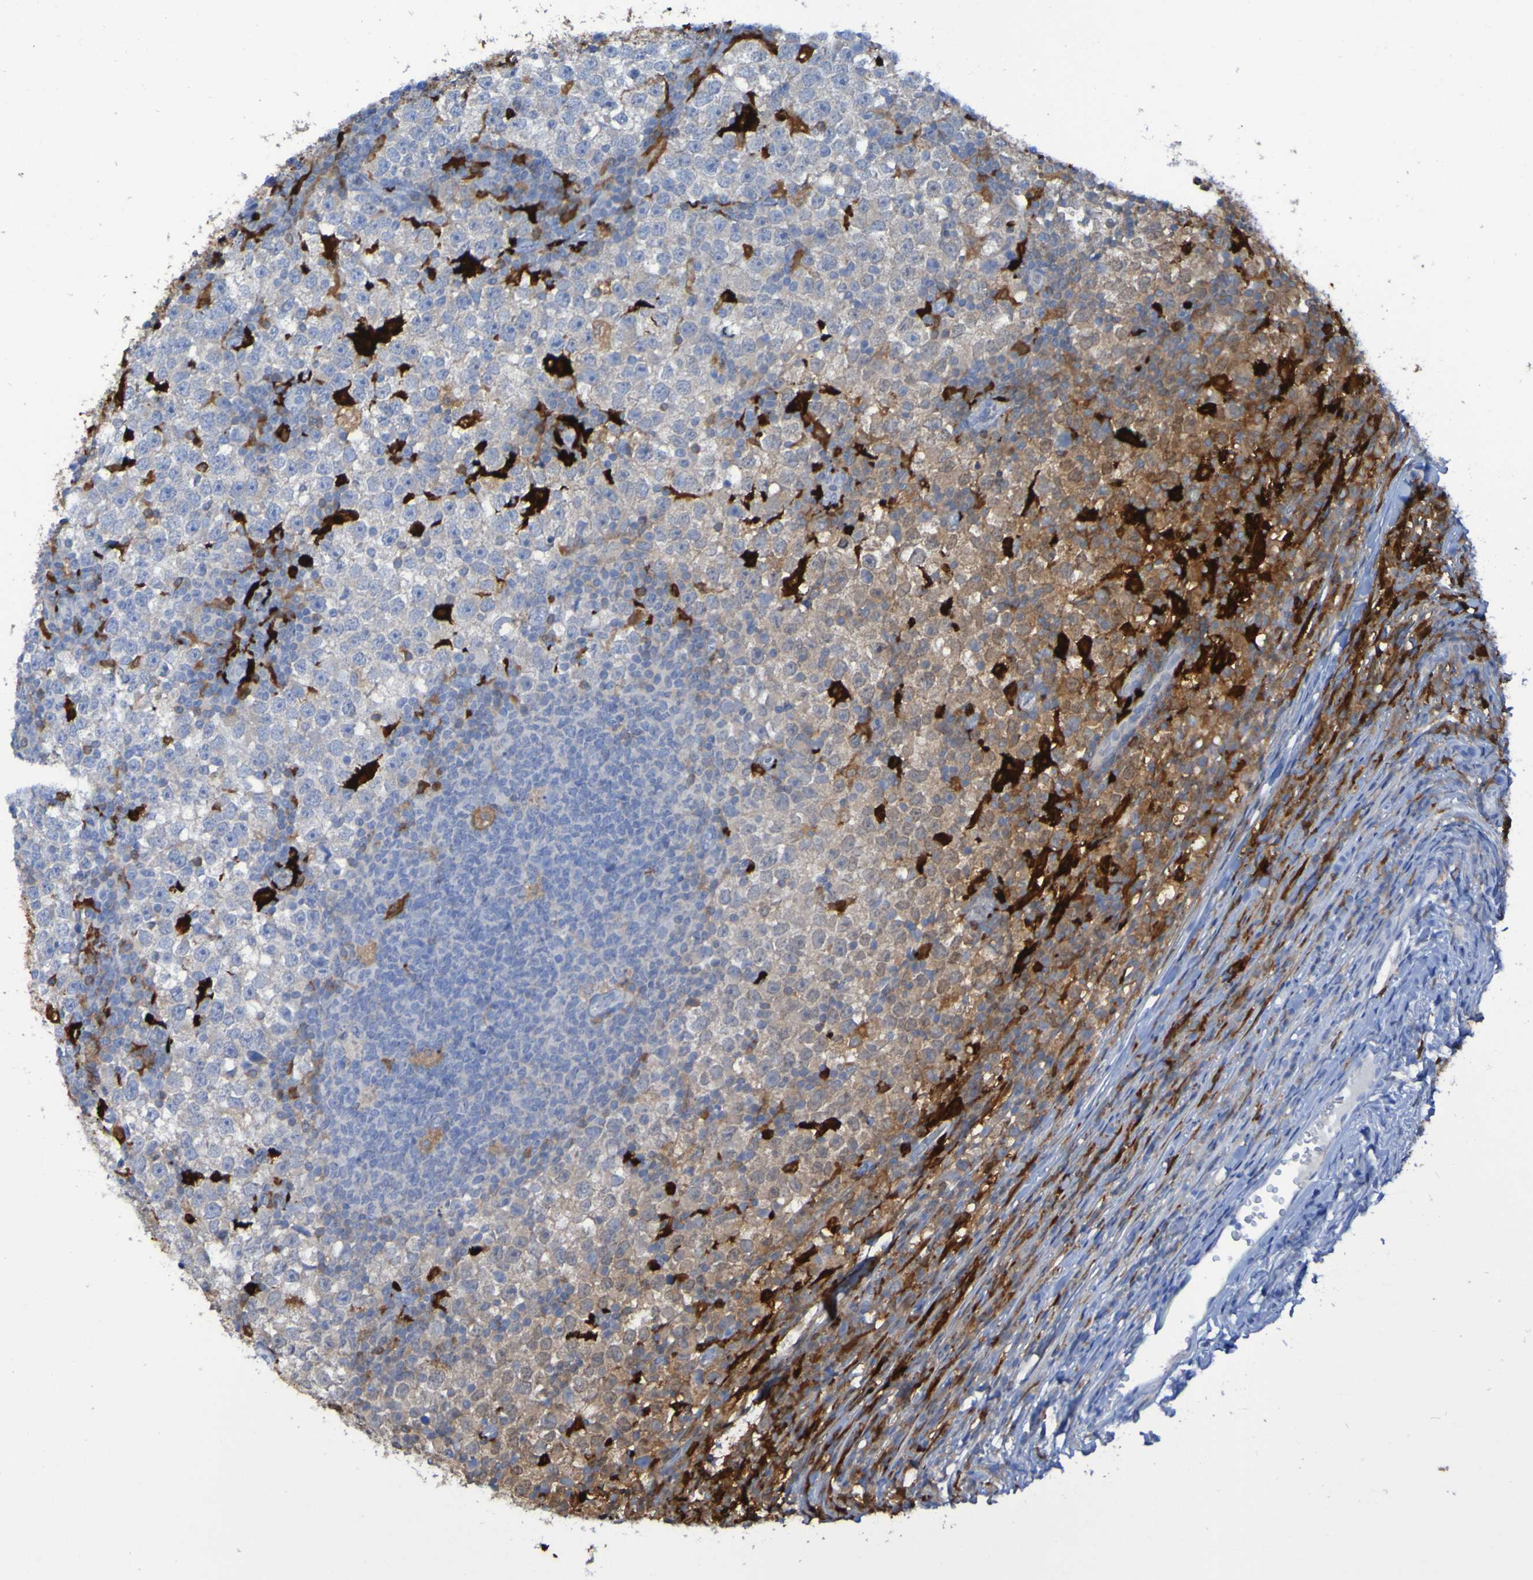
{"staining": {"intensity": "moderate", "quantity": "<25%", "location": "cytoplasmic/membranous"}, "tissue": "testis cancer", "cell_type": "Tumor cells", "image_type": "cancer", "snomed": [{"axis": "morphology", "description": "Seminoma, NOS"}, {"axis": "topography", "description": "Testis"}], "caption": "Protein expression analysis of human testis cancer (seminoma) reveals moderate cytoplasmic/membranous staining in approximately <25% of tumor cells.", "gene": "MPPE1", "patient": {"sex": "male", "age": 65}}